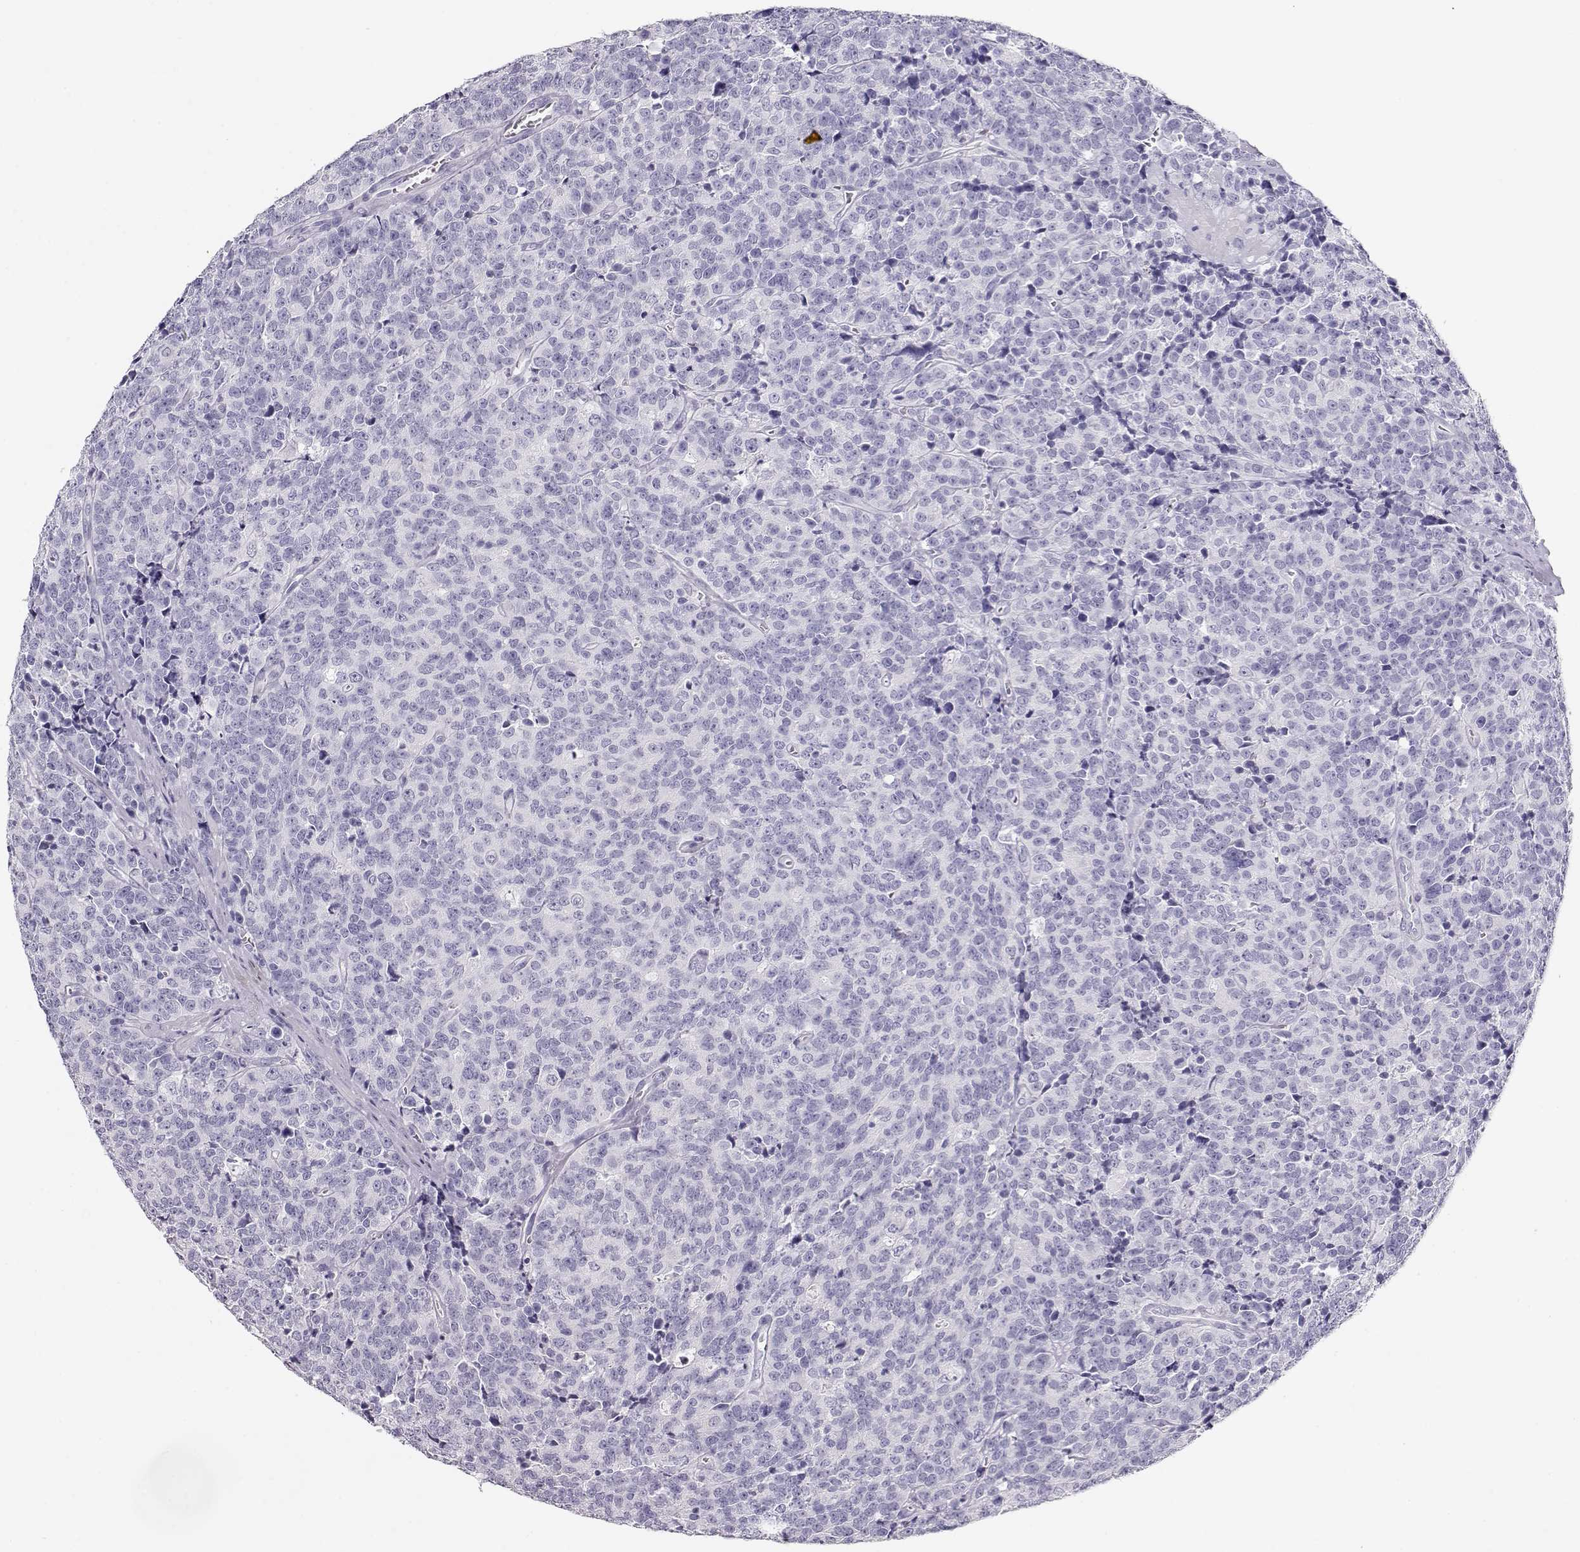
{"staining": {"intensity": "negative", "quantity": "none", "location": "none"}, "tissue": "prostate cancer", "cell_type": "Tumor cells", "image_type": "cancer", "snomed": [{"axis": "morphology", "description": "Adenocarcinoma, NOS"}, {"axis": "topography", "description": "Prostate"}], "caption": "Tumor cells are negative for brown protein staining in adenocarcinoma (prostate). (Brightfield microscopy of DAB immunohistochemistry (IHC) at high magnification).", "gene": "MAGEC1", "patient": {"sex": "male", "age": 67}}